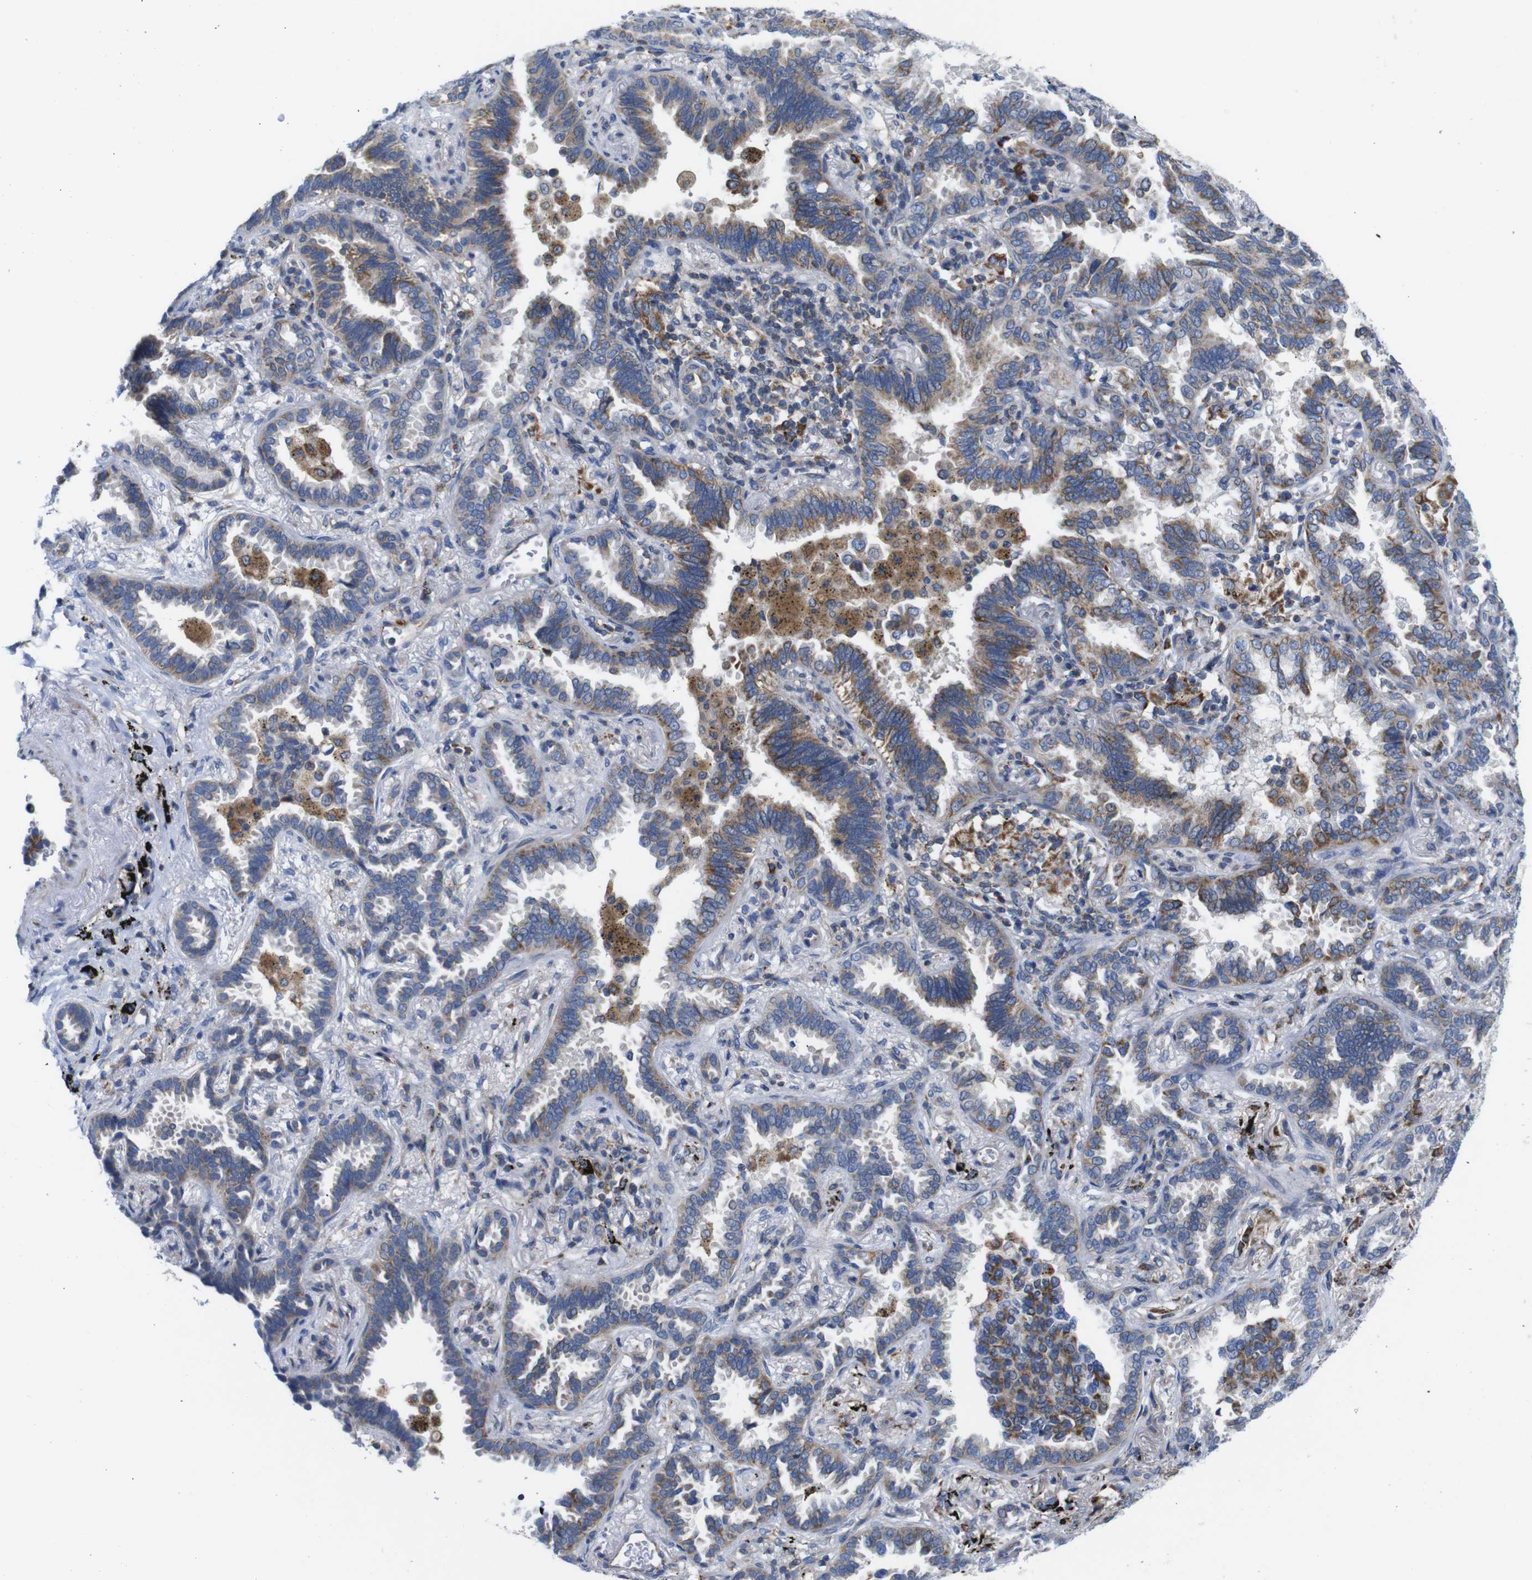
{"staining": {"intensity": "moderate", "quantity": ">75%", "location": "cytoplasmic/membranous"}, "tissue": "lung cancer", "cell_type": "Tumor cells", "image_type": "cancer", "snomed": [{"axis": "morphology", "description": "Normal tissue, NOS"}, {"axis": "morphology", "description": "Adenocarcinoma, NOS"}, {"axis": "topography", "description": "Lung"}], "caption": "Adenocarcinoma (lung) stained with immunohistochemistry (IHC) displays moderate cytoplasmic/membranous expression in about >75% of tumor cells.", "gene": "PDCD1LG2", "patient": {"sex": "male", "age": 59}}